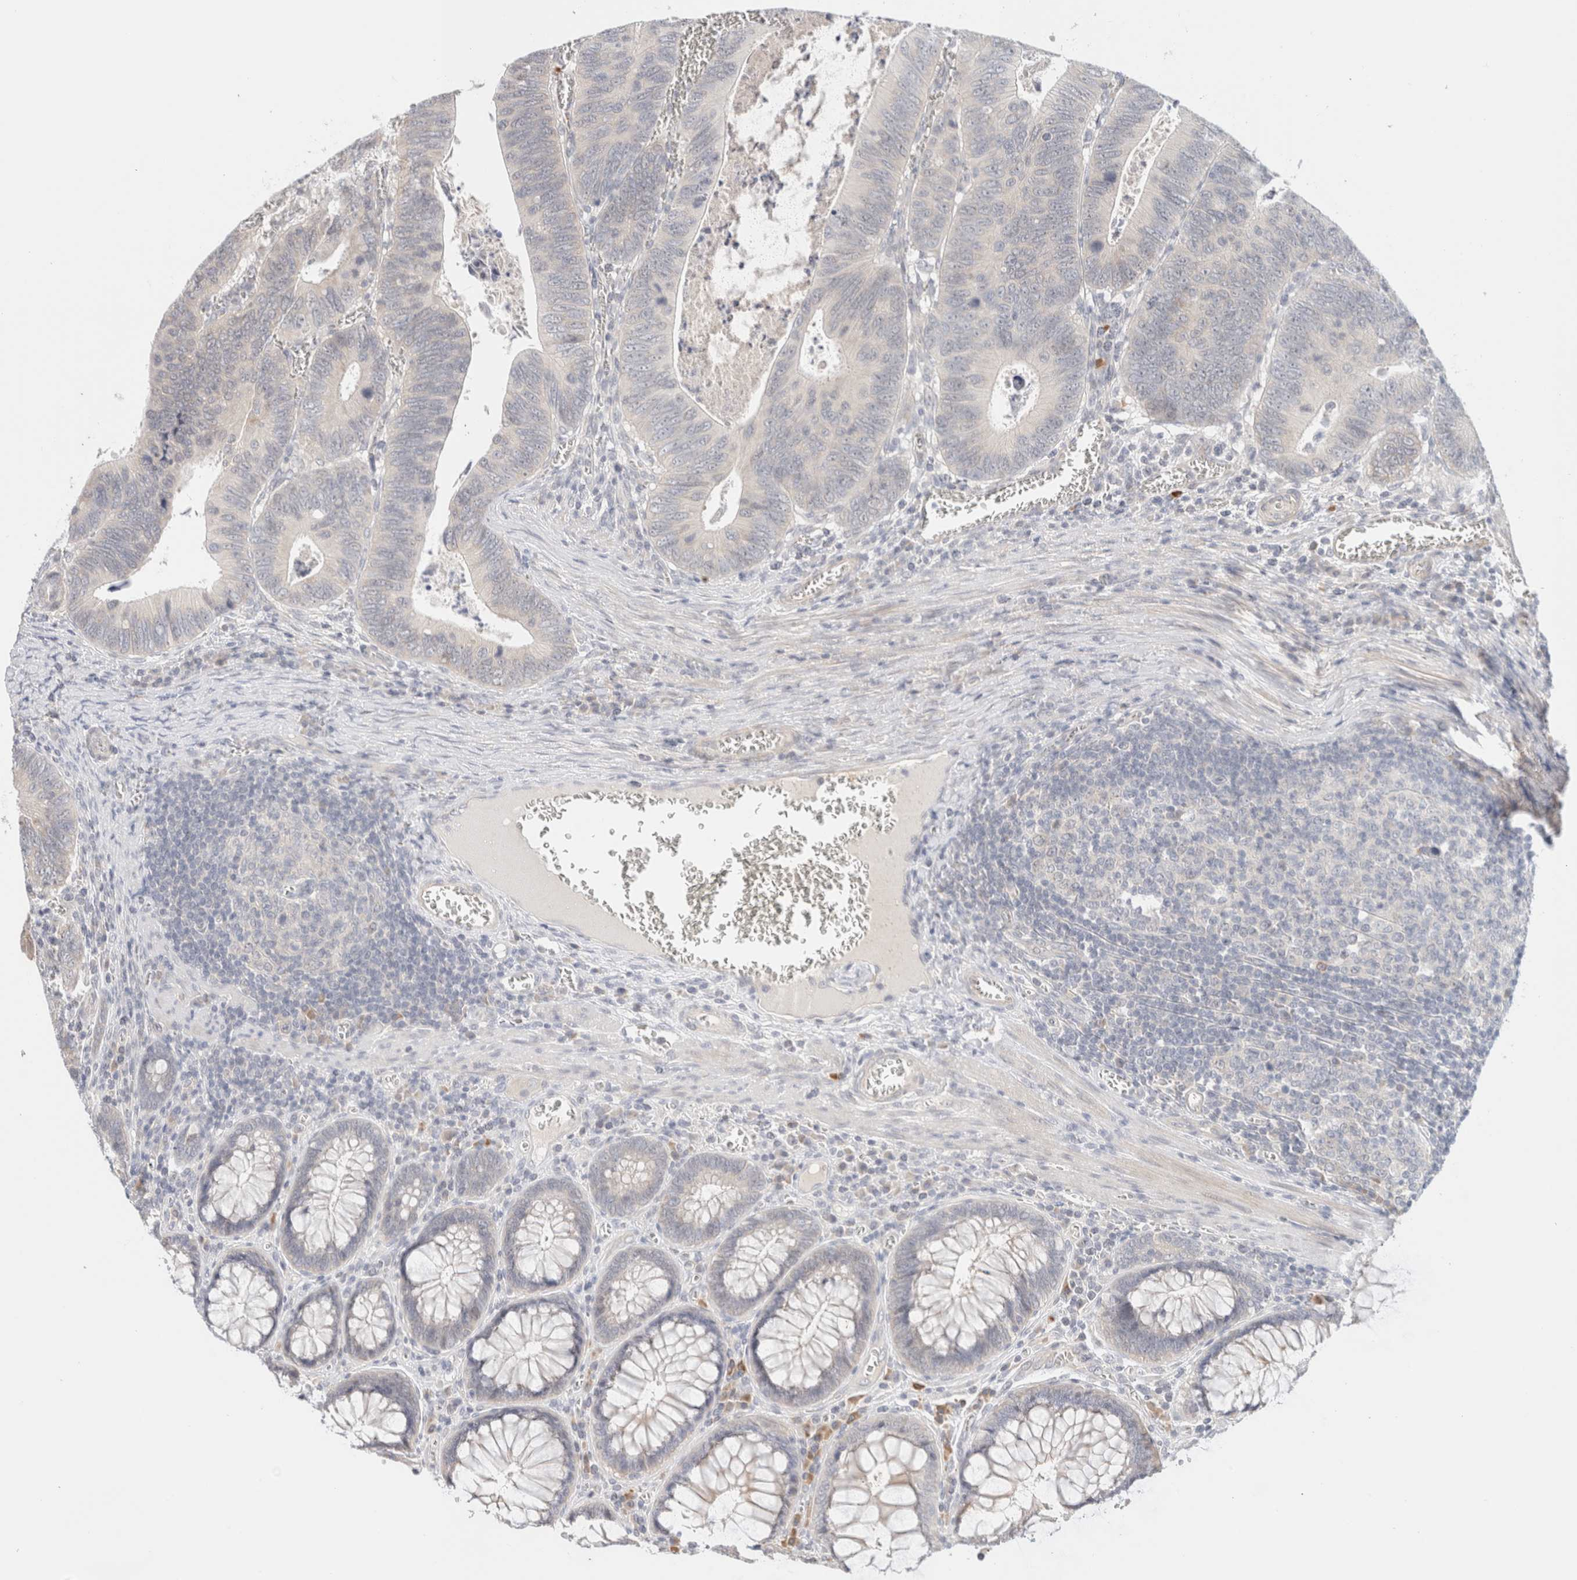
{"staining": {"intensity": "negative", "quantity": "none", "location": "none"}, "tissue": "colorectal cancer", "cell_type": "Tumor cells", "image_type": "cancer", "snomed": [{"axis": "morphology", "description": "Inflammation, NOS"}, {"axis": "morphology", "description": "Adenocarcinoma, NOS"}, {"axis": "topography", "description": "Colon"}], "caption": "This is a photomicrograph of IHC staining of colorectal cancer (adenocarcinoma), which shows no staining in tumor cells. The staining was performed using DAB to visualize the protein expression in brown, while the nuclei were stained in blue with hematoxylin (Magnification: 20x).", "gene": "SPRTN", "patient": {"sex": "male", "age": 72}}